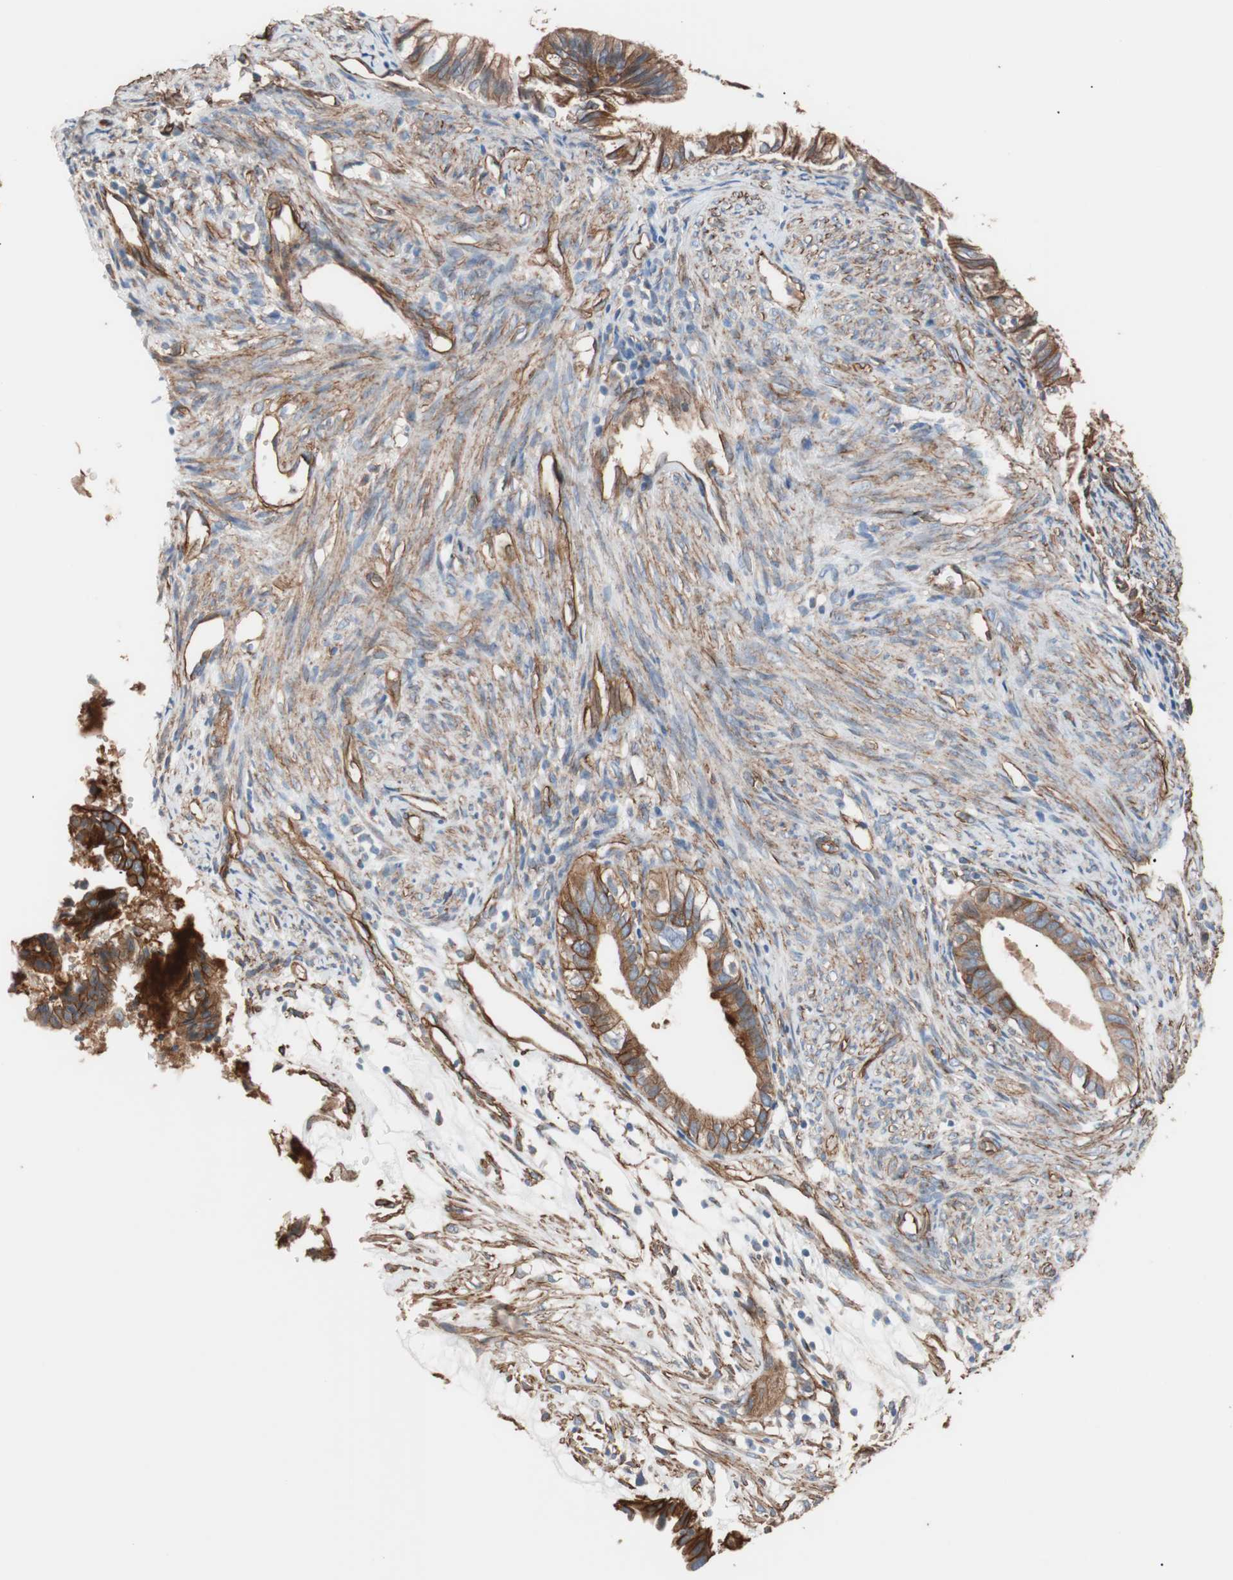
{"staining": {"intensity": "strong", "quantity": ">75%", "location": "cytoplasmic/membranous"}, "tissue": "cervical cancer", "cell_type": "Tumor cells", "image_type": "cancer", "snomed": [{"axis": "morphology", "description": "Normal tissue, NOS"}, {"axis": "morphology", "description": "Adenocarcinoma, NOS"}, {"axis": "topography", "description": "Cervix"}, {"axis": "topography", "description": "Endometrium"}], "caption": "A photomicrograph of cervical cancer stained for a protein exhibits strong cytoplasmic/membranous brown staining in tumor cells. (IHC, brightfield microscopy, high magnification).", "gene": "SPINT1", "patient": {"sex": "female", "age": 86}}